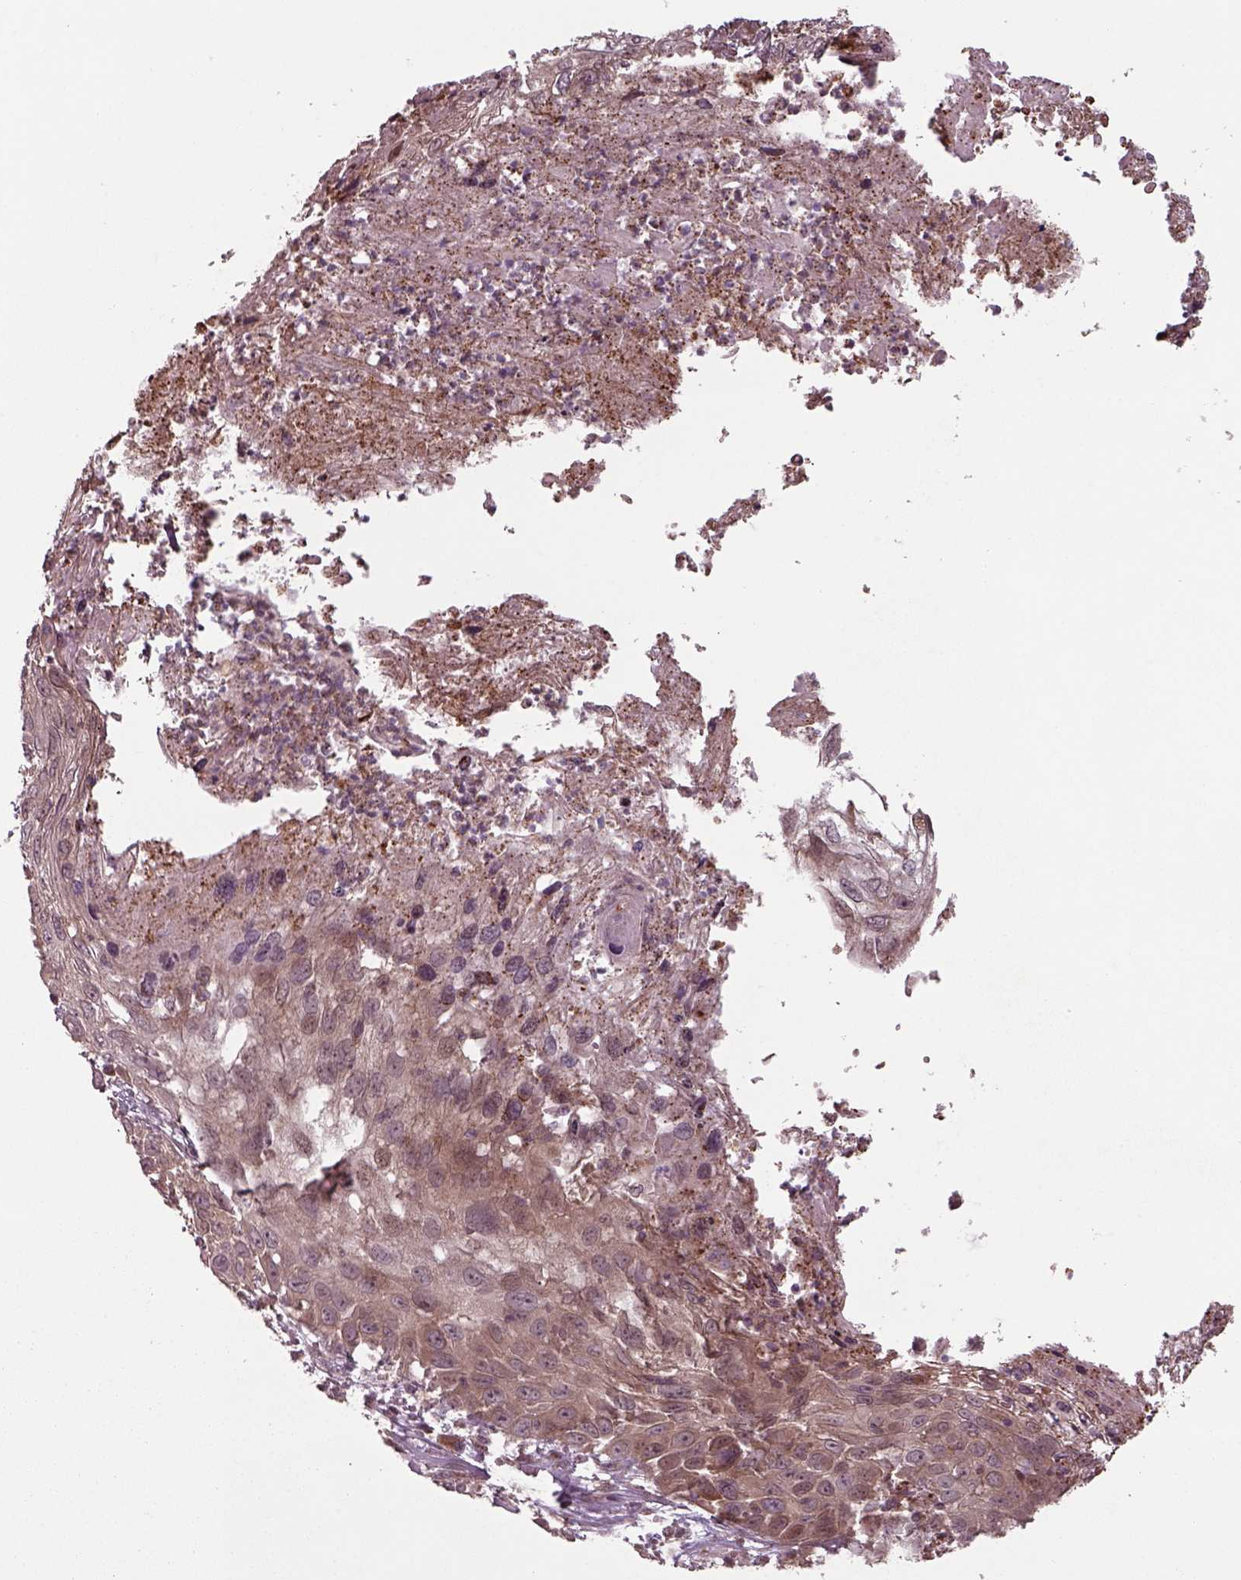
{"staining": {"intensity": "weak", "quantity": "25%-75%", "location": "cytoplasmic/membranous"}, "tissue": "skin cancer", "cell_type": "Tumor cells", "image_type": "cancer", "snomed": [{"axis": "morphology", "description": "Squamous cell carcinoma, NOS"}, {"axis": "topography", "description": "Skin"}], "caption": "DAB immunohistochemical staining of skin cancer (squamous cell carcinoma) shows weak cytoplasmic/membranous protein positivity in about 25%-75% of tumor cells.", "gene": "CHMP3", "patient": {"sex": "male", "age": 92}}